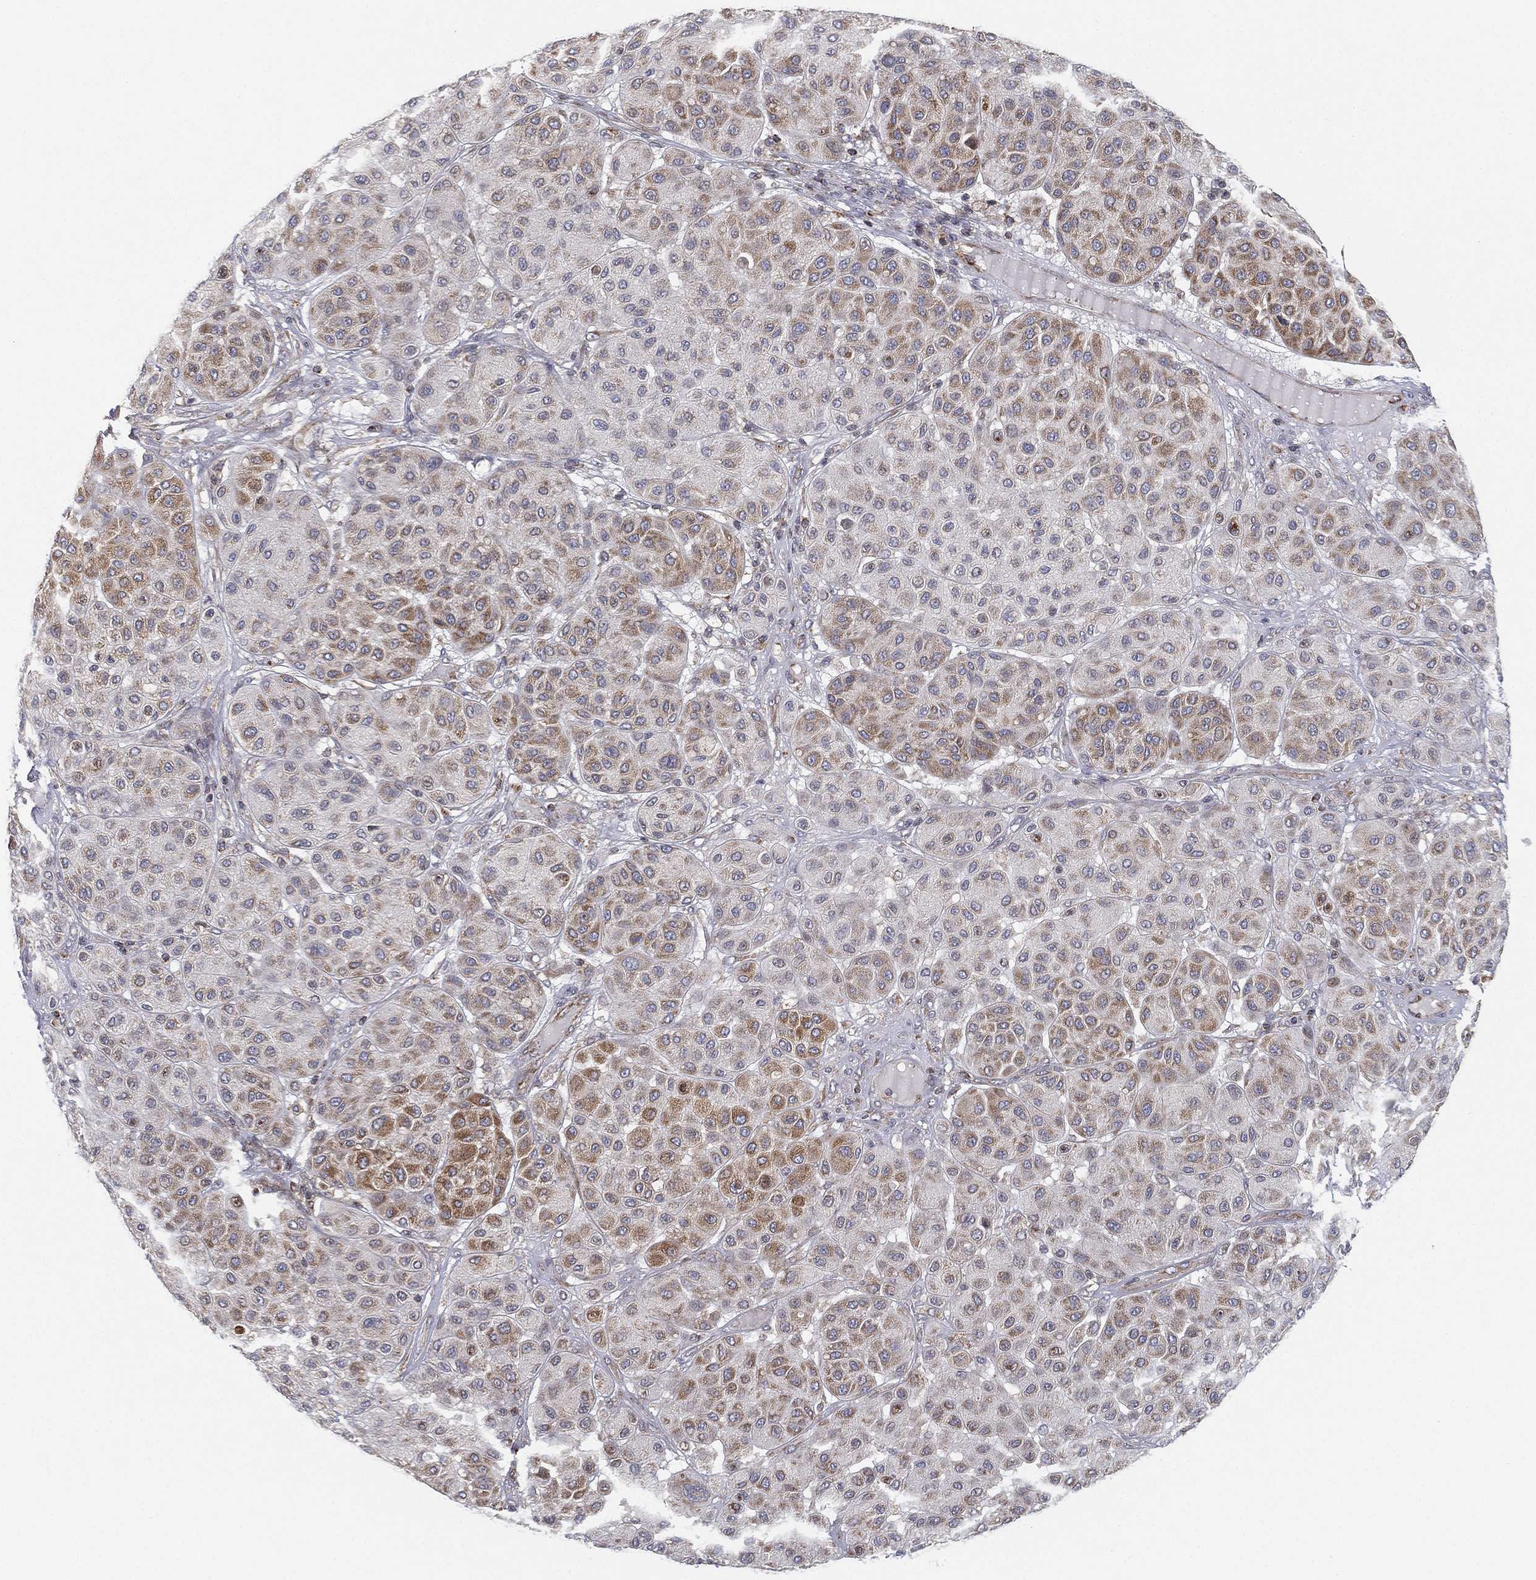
{"staining": {"intensity": "moderate", "quantity": "<25%", "location": "cytoplasmic/membranous"}, "tissue": "melanoma", "cell_type": "Tumor cells", "image_type": "cancer", "snomed": [{"axis": "morphology", "description": "Malignant melanoma, Metastatic site"}, {"axis": "topography", "description": "Smooth muscle"}], "caption": "This micrograph shows immunohistochemistry (IHC) staining of human melanoma, with low moderate cytoplasmic/membranous expression in approximately <25% of tumor cells.", "gene": "CYB5B", "patient": {"sex": "male", "age": 41}}